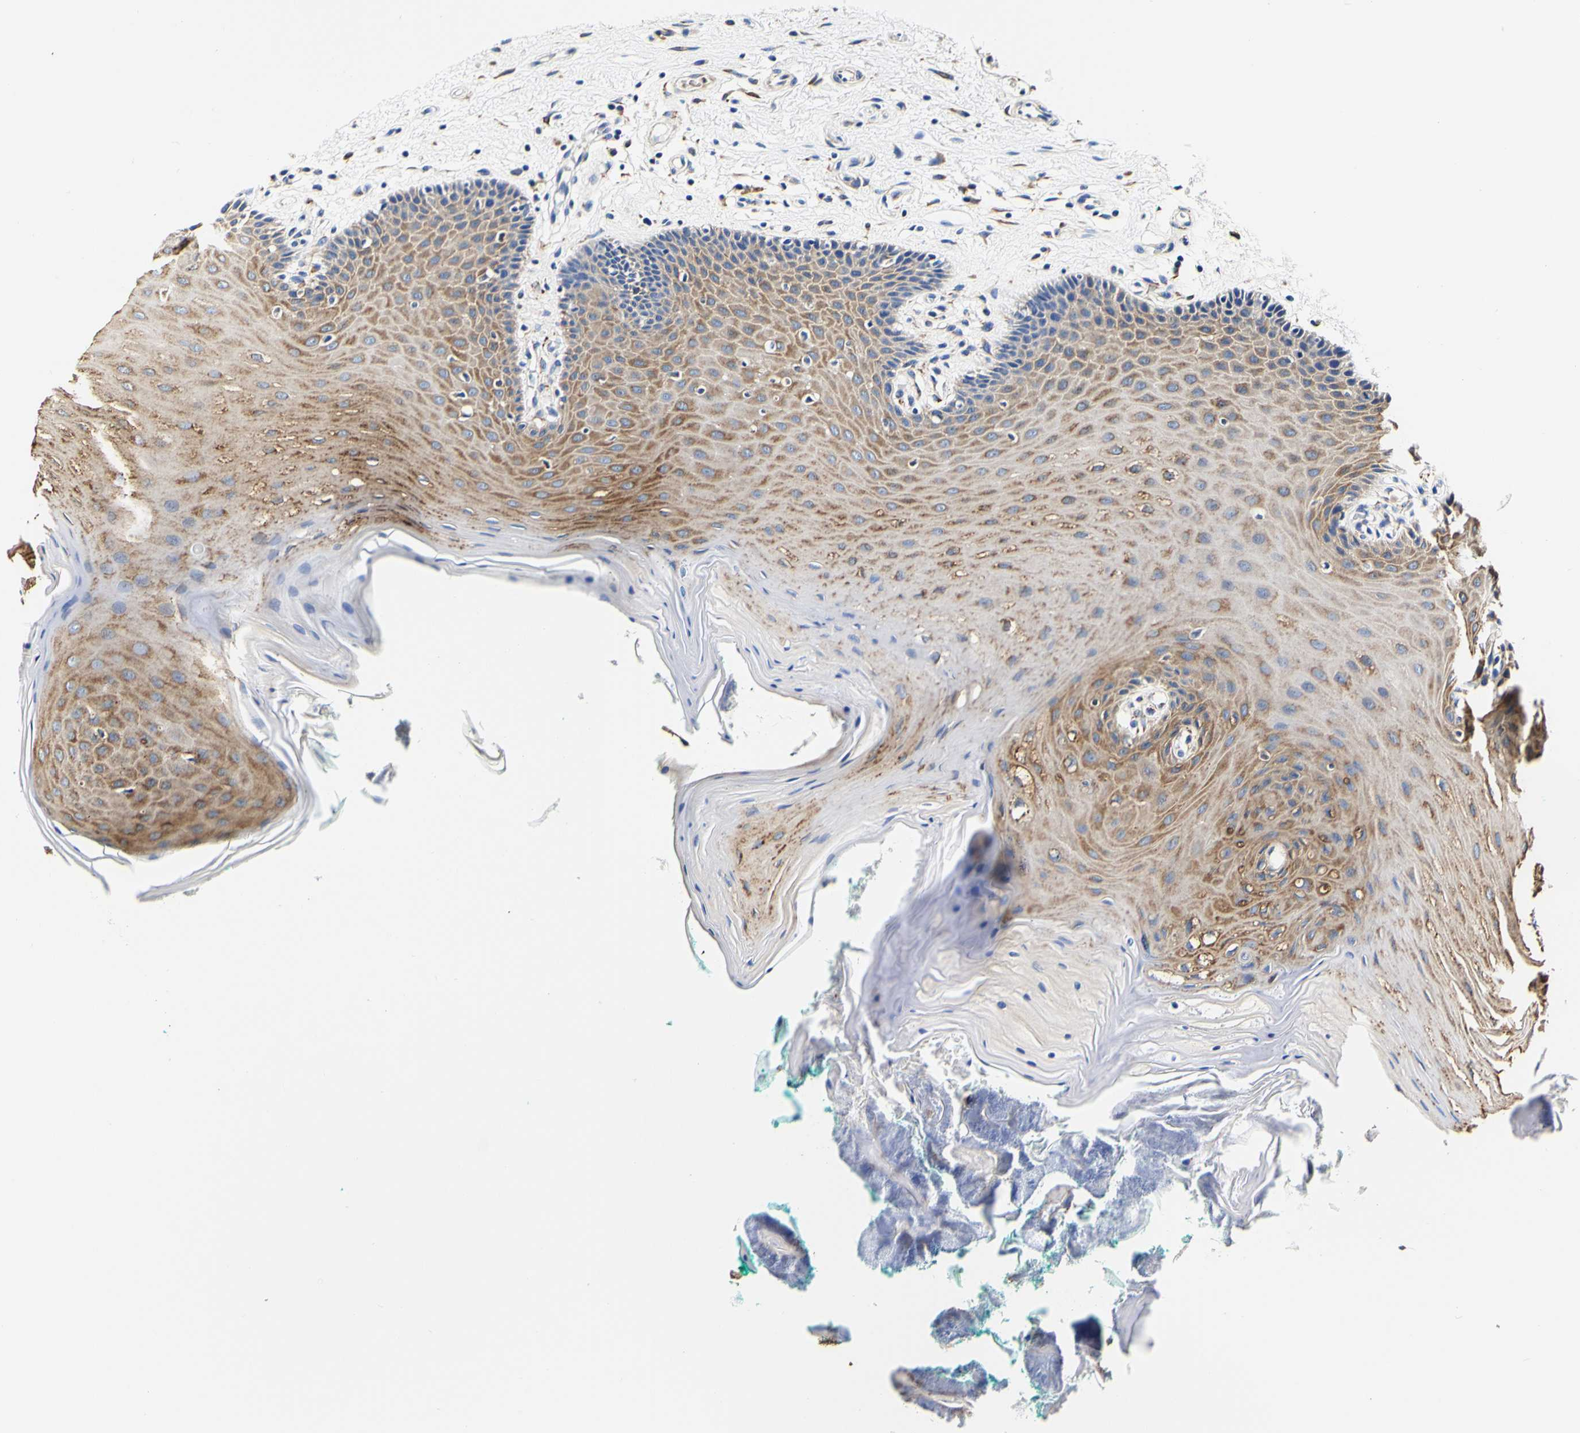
{"staining": {"intensity": "moderate", "quantity": "25%-75%", "location": "cytoplasmic/membranous"}, "tissue": "oral mucosa", "cell_type": "Squamous epithelial cells", "image_type": "normal", "snomed": [{"axis": "morphology", "description": "Normal tissue, NOS"}, {"axis": "topography", "description": "Skeletal muscle"}, {"axis": "topography", "description": "Oral tissue"}], "caption": "Benign oral mucosa was stained to show a protein in brown. There is medium levels of moderate cytoplasmic/membranous expression in approximately 25%-75% of squamous epithelial cells.", "gene": "P4HB", "patient": {"sex": "male", "age": 58}}